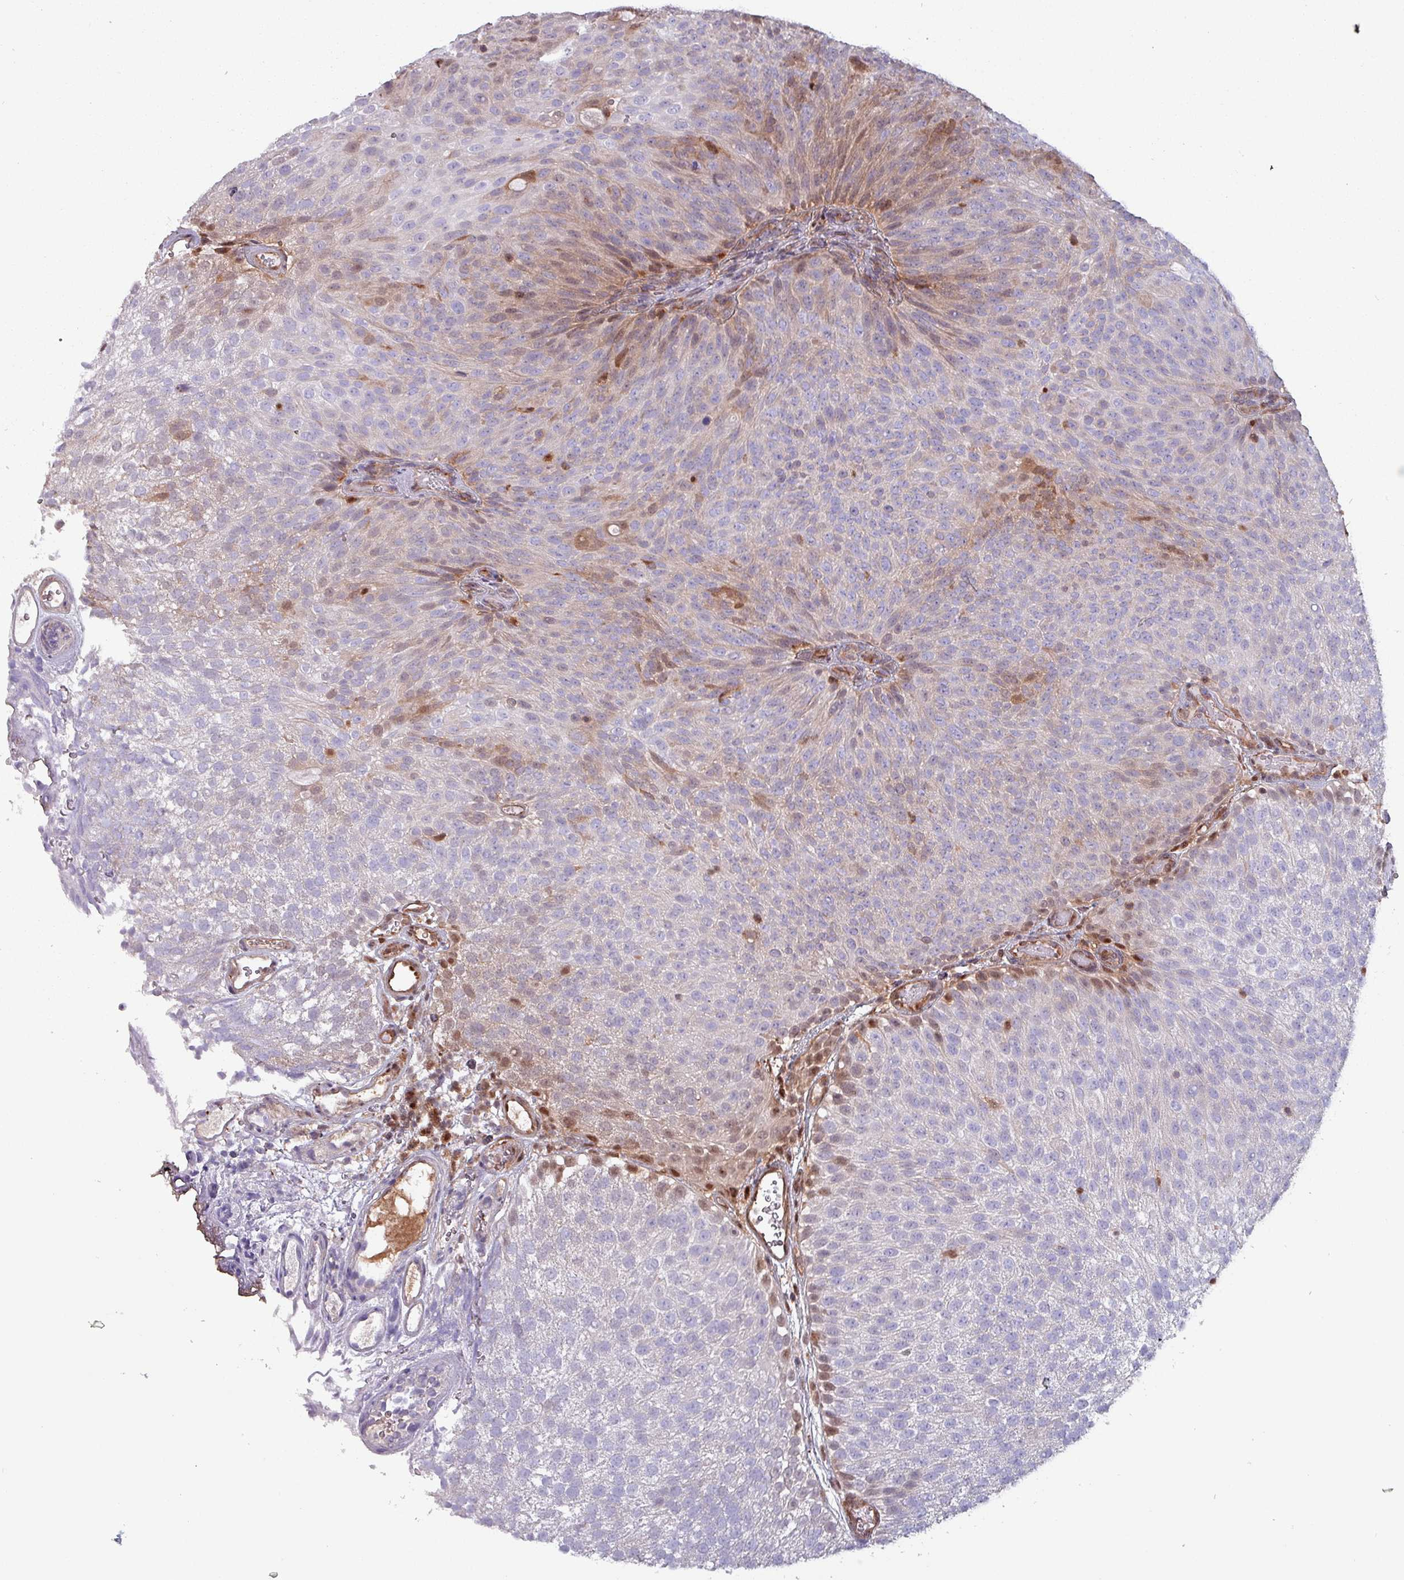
{"staining": {"intensity": "moderate", "quantity": "<25%", "location": "cytoplasmic/membranous,nuclear"}, "tissue": "urothelial cancer", "cell_type": "Tumor cells", "image_type": "cancer", "snomed": [{"axis": "morphology", "description": "Urothelial carcinoma, Low grade"}, {"axis": "topography", "description": "Urinary bladder"}], "caption": "Low-grade urothelial carcinoma stained with a brown dye demonstrates moderate cytoplasmic/membranous and nuclear positive positivity in approximately <25% of tumor cells.", "gene": "PSMB8", "patient": {"sex": "male", "age": 78}}